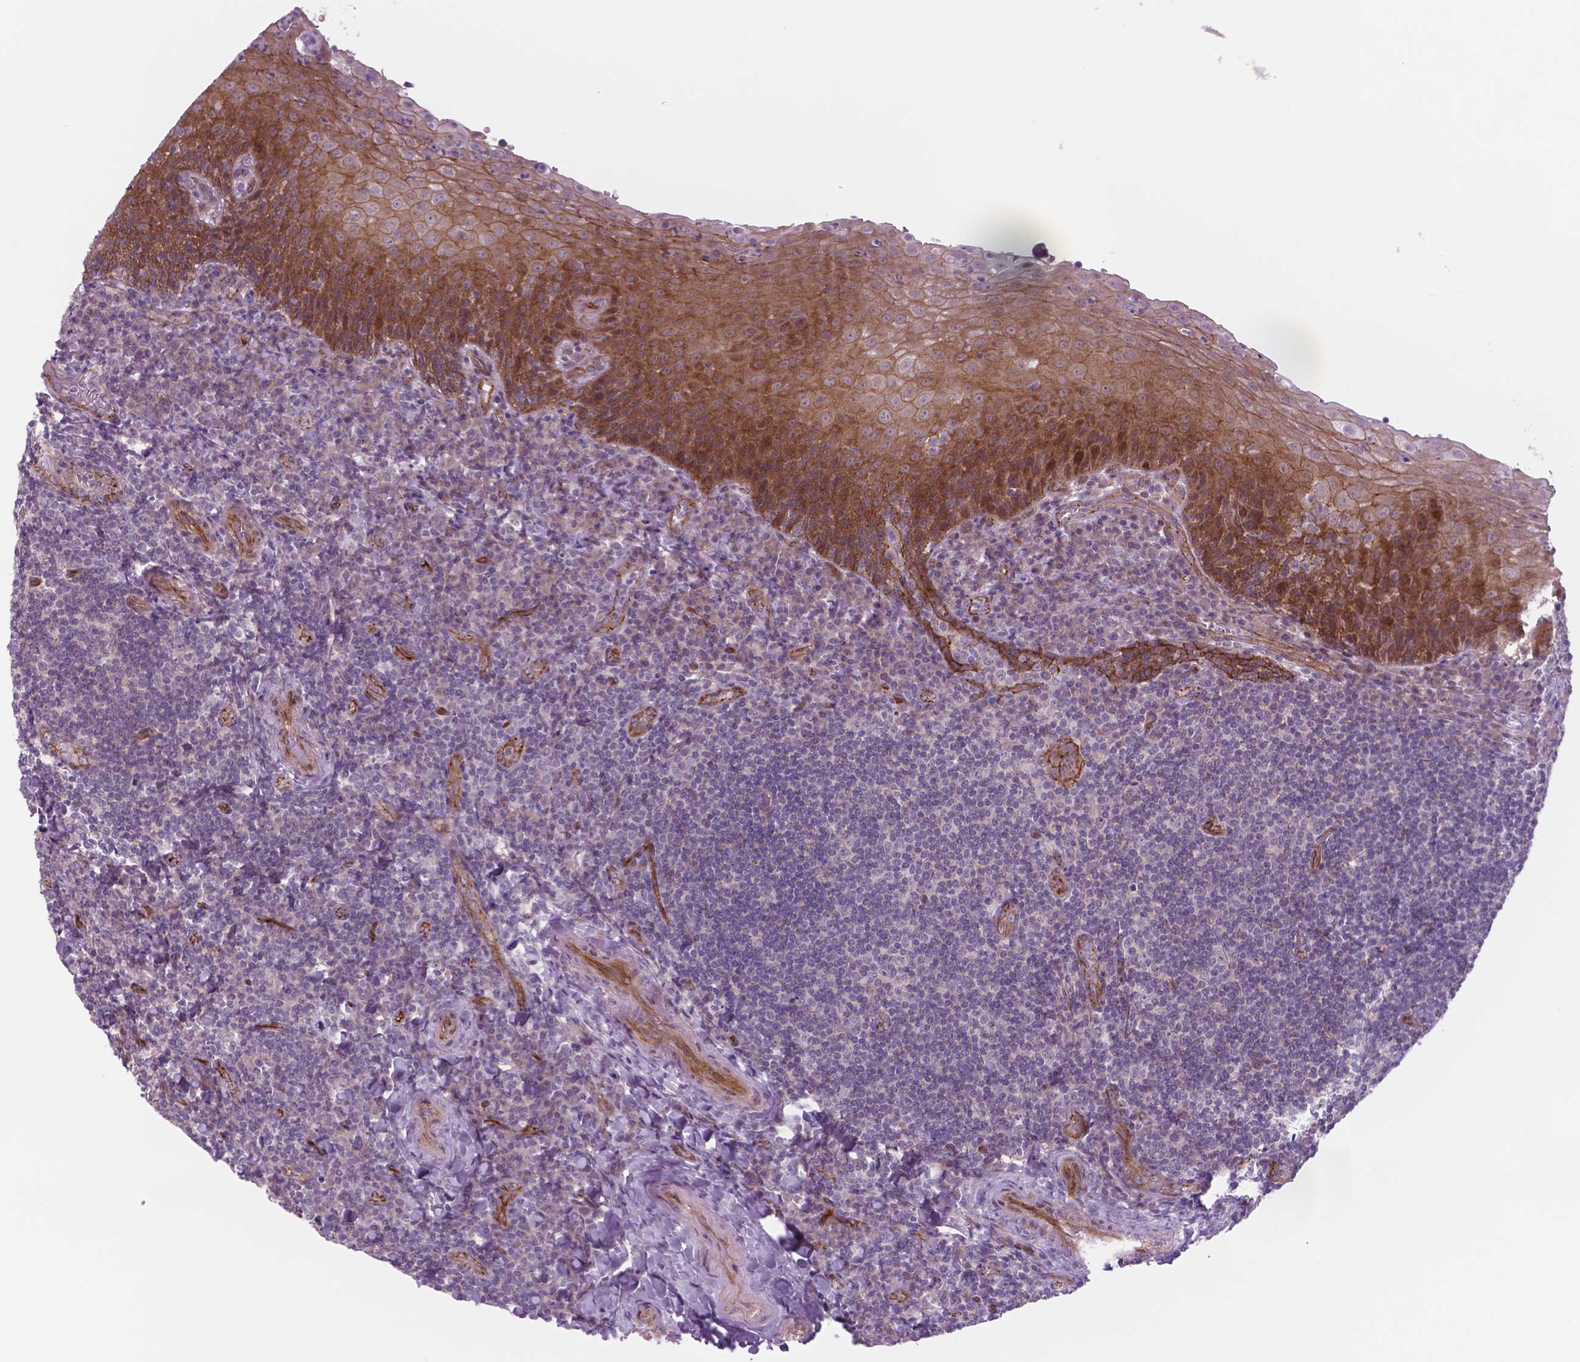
{"staining": {"intensity": "negative", "quantity": "none", "location": "none"}, "tissue": "tonsil", "cell_type": "Germinal center cells", "image_type": "normal", "snomed": [{"axis": "morphology", "description": "Normal tissue, NOS"}, {"axis": "morphology", "description": "Inflammation, NOS"}, {"axis": "topography", "description": "Tonsil"}], "caption": "High power microscopy photomicrograph of an immunohistochemistry micrograph of benign tonsil, revealing no significant positivity in germinal center cells. (Brightfield microscopy of DAB (3,3'-diaminobenzidine) immunohistochemistry (IHC) at high magnification).", "gene": "RND3", "patient": {"sex": "female", "age": 31}}